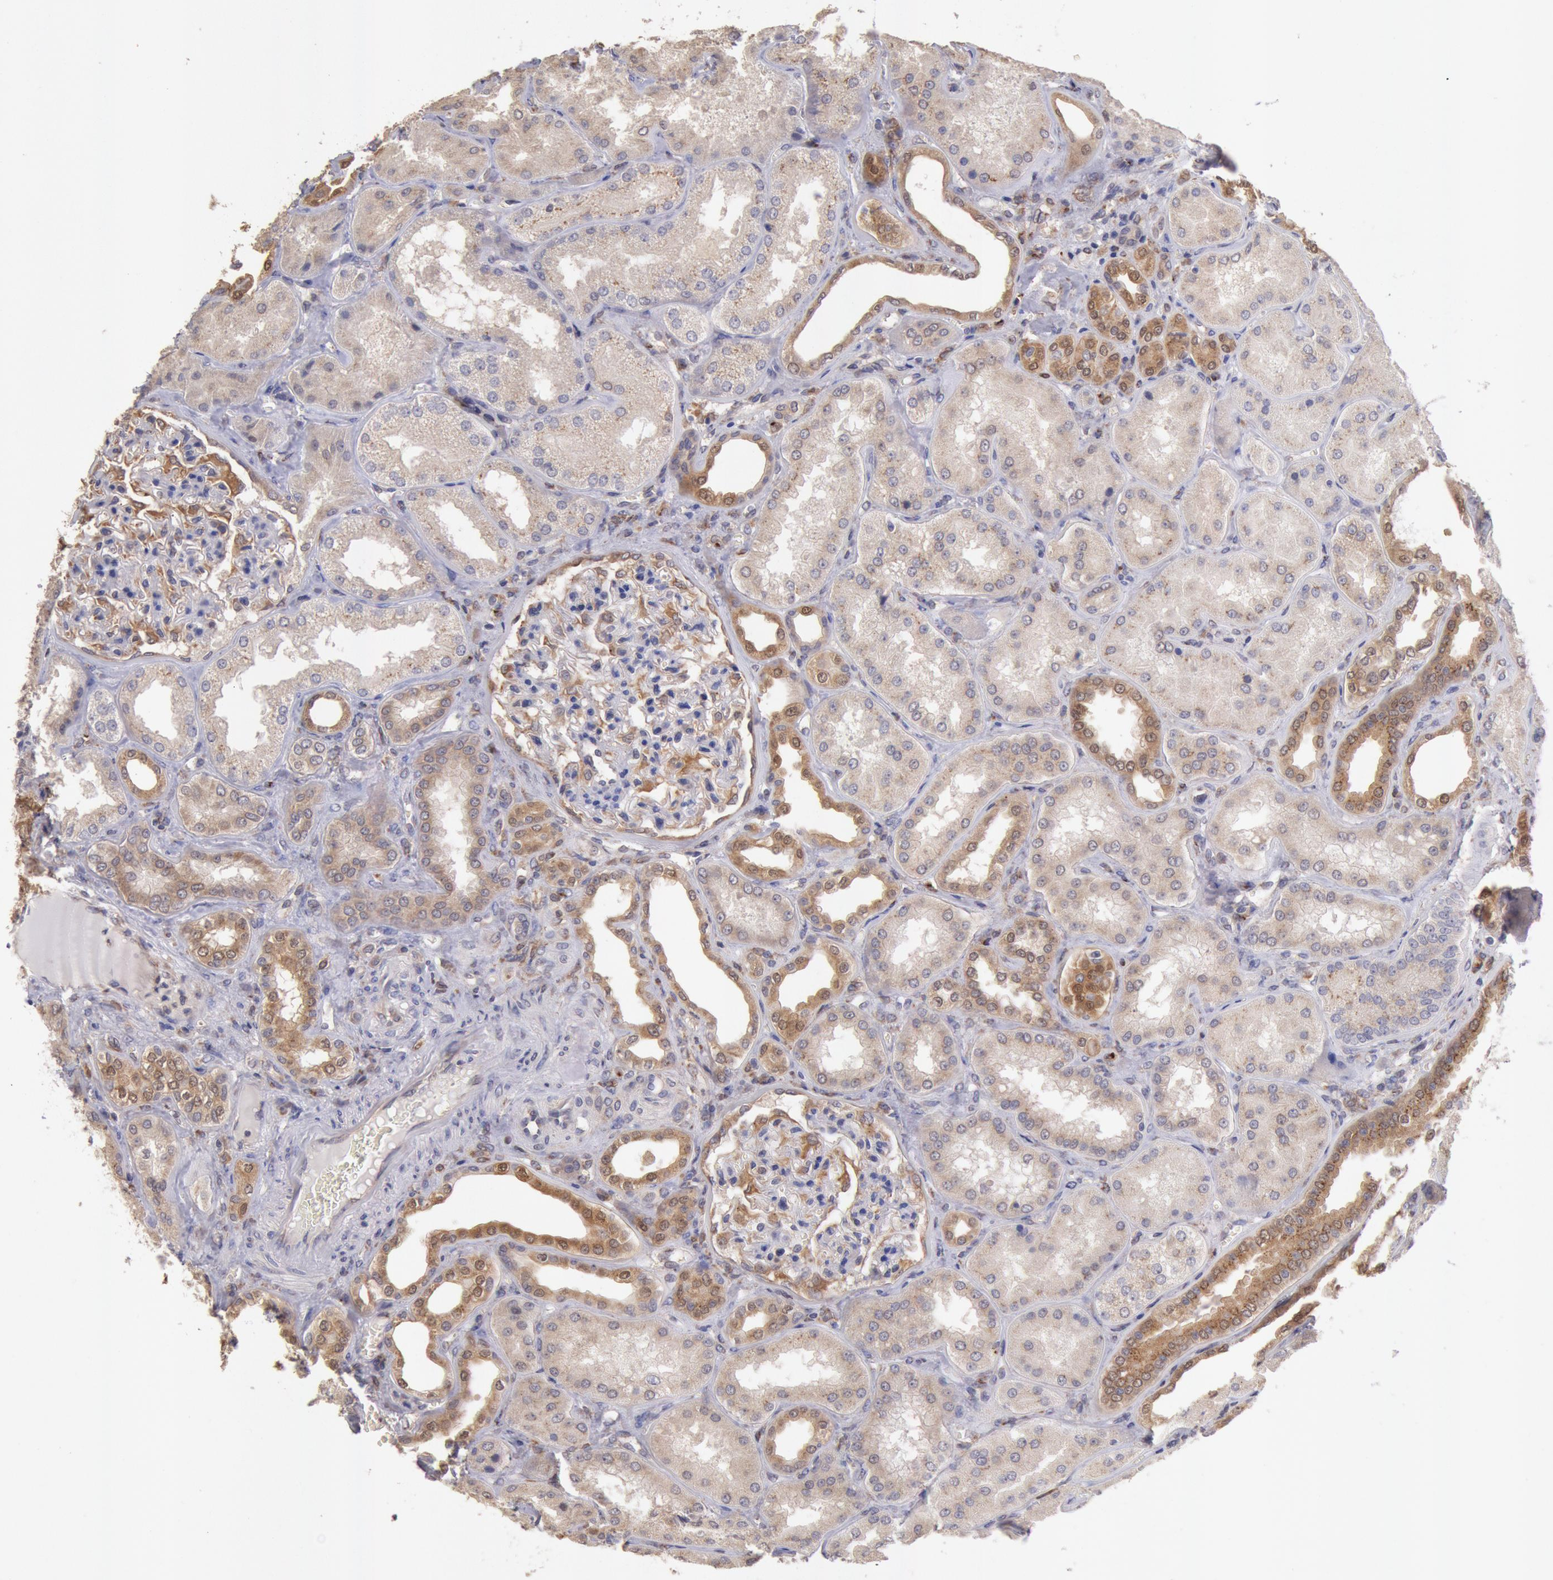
{"staining": {"intensity": "moderate", "quantity": "25%-75%", "location": "cytoplasmic/membranous"}, "tissue": "kidney", "cell_type": "Cells in glomeruli", "image_type": "normal", "snomed": [{"axis": "morphology", "description": "Normal tissue, NOS"}, {"axis": "topography", "description": "Kidney"}], "caption": "The image shows immunohistochemical staining of unremarkable kidney. There is moderate cytoplasmic/membranous expression is appreciated in approximately 25%-75% of cells in glomeruli.", "gene": "COMT", "patient": {"sex": "female", "age": 56}}